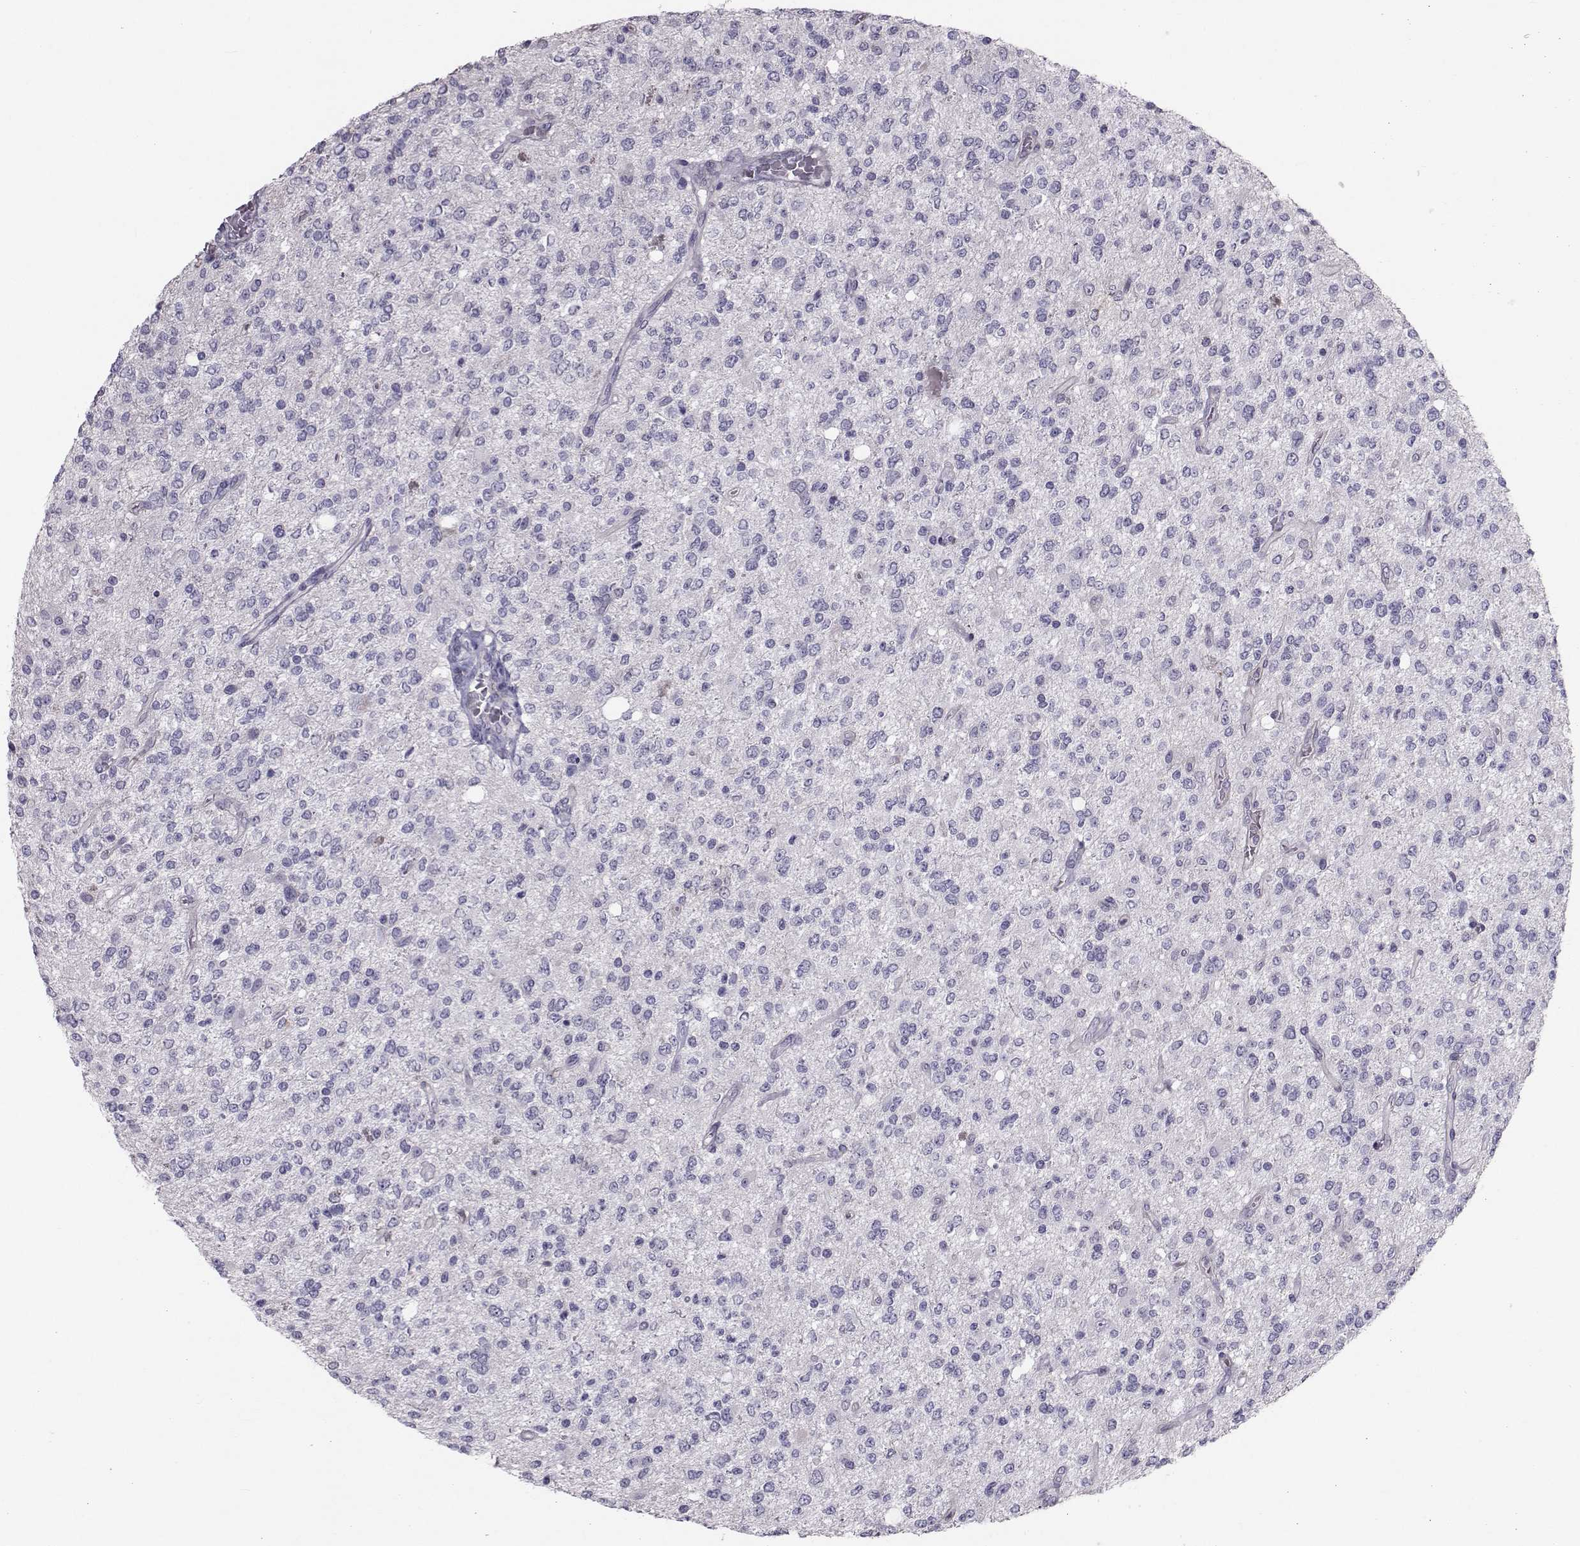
{"staining": {"intensity": "negative", "quantity": "none", "location": "none"}, "tissue": "glioma", "cell_type": "Tumor cells", "image_type": "cancer", "snomed": [{"axis": "morphology", "description": "Glioma, malignant, Low grade"}, {"axis": "topography", "description": "Brain"}], "caption": "Image shows no protein positivity in tumor cells of glioma tissue.", "gene": "GARIN3", "patient": {"sex": "male", "age": 67}}